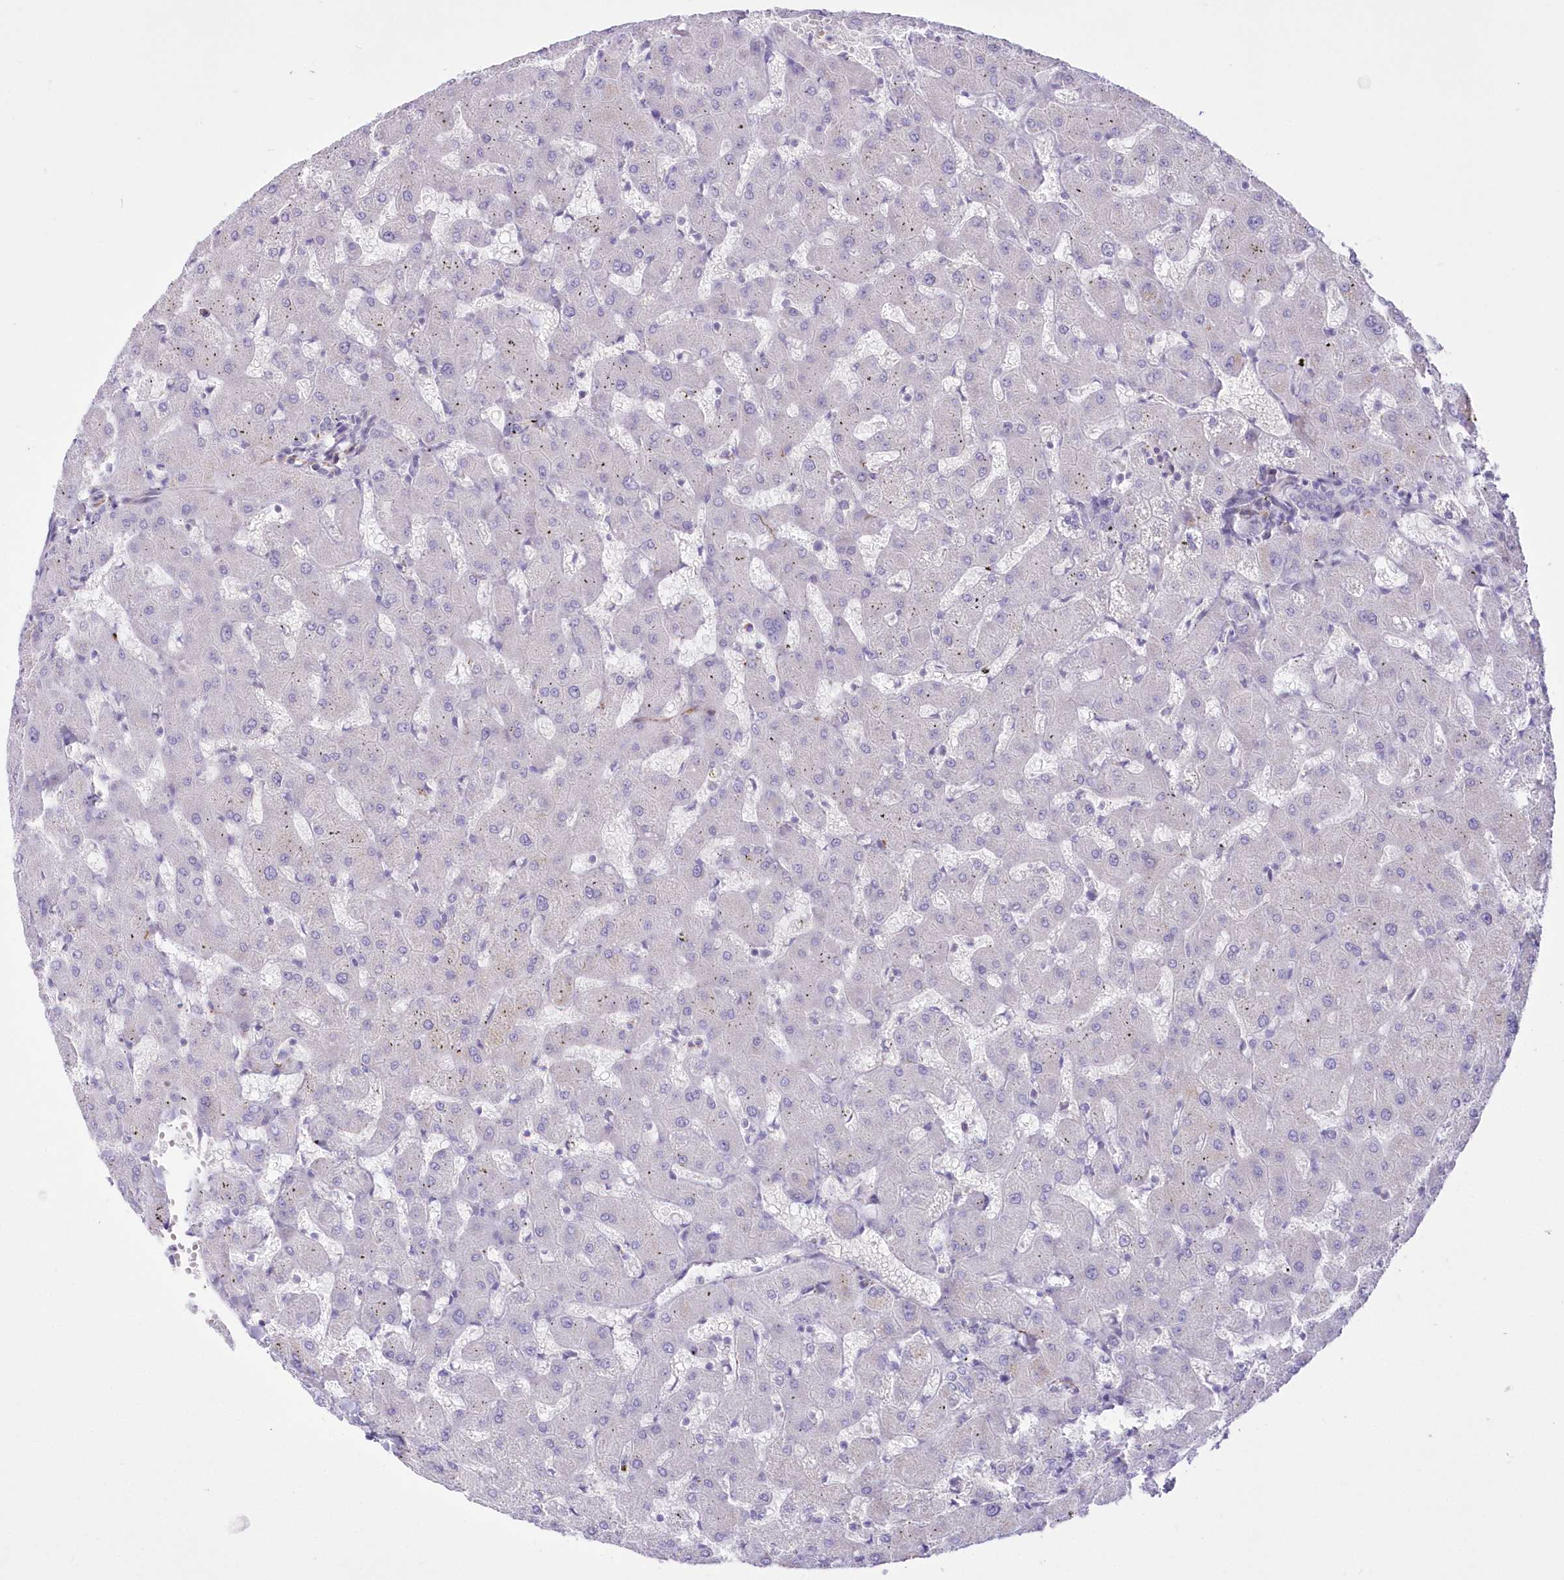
{"staining": {"intensity": "negative", "quantity": "none", "location": "none"}, "tissue": "liver", "cell_type": "Cholangiocytes", "image_type": "normal", "snomed": [{"axis": "morphology", "description": "Normal tissue, NOS"}, {"axis": "topography", "description": "Liver"}], "caption": "Histopathology image shows no protein positivity in cholangiocytes of normal liver. Nuclei are stained in blue.", "gene": "FAM241B", "patient": {"sex": "female", "age": 63}}